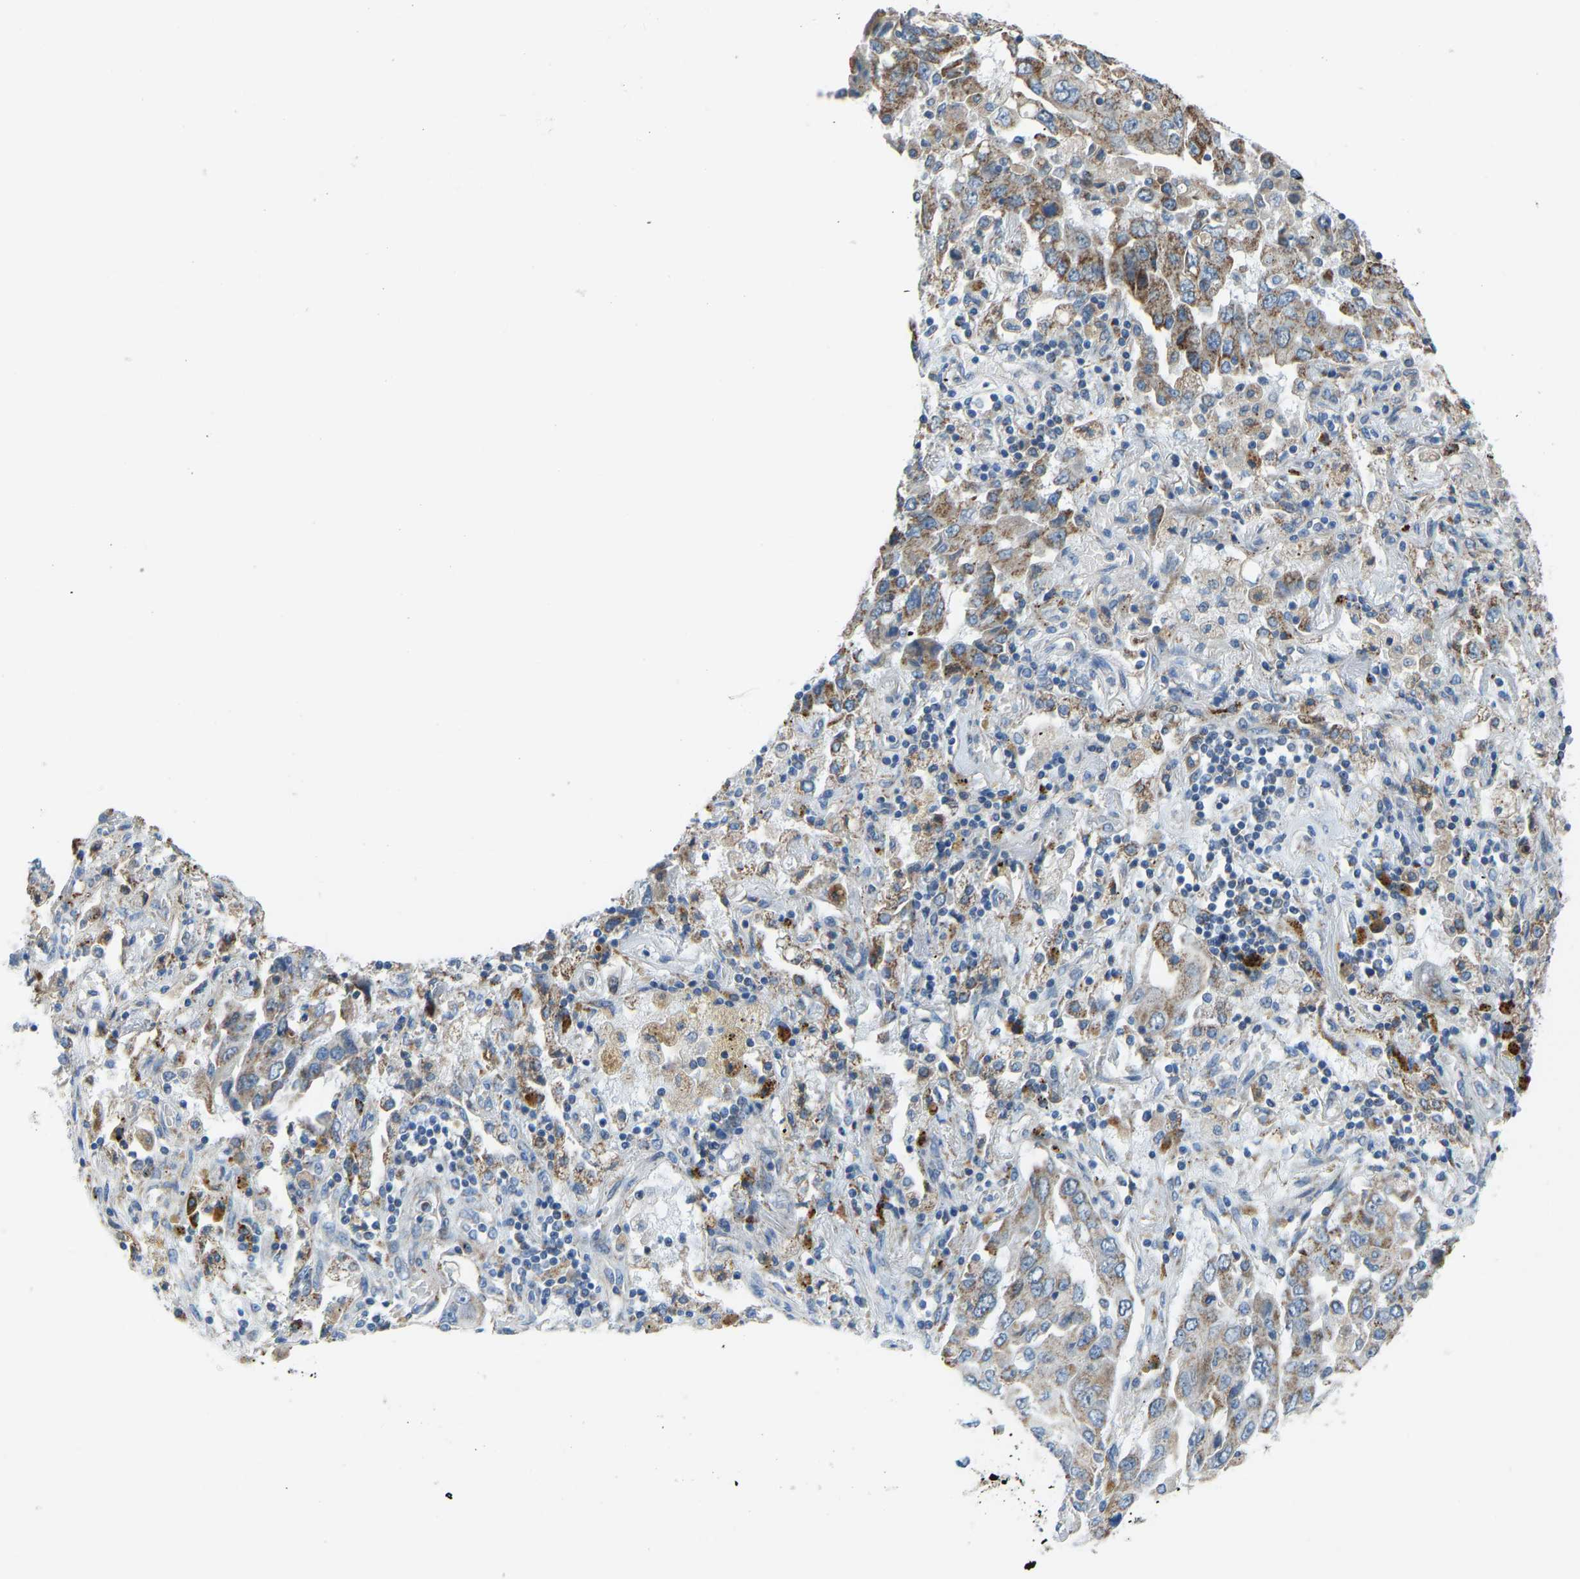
{"staining": {"intensity": "moderate", "quantity": ">75%", "location": "cytoplasmic/membranous"}, "tissue": "lung cancer", "cell_type": "Tumor cells", "image_type": "cancer", "snomed": [{"axis": "morphology", "description": "Adenocarcinoma, NOS"}, {"axis": "topography", "description": "Lung"}], "caption": "Adenocarcinoma (lung) tissue reveals moderate cytoplasmic/membranous staining in about >75% of tumor cells", "gene": "SMIM20", "patient": {"sex": "female", "age": 65}}